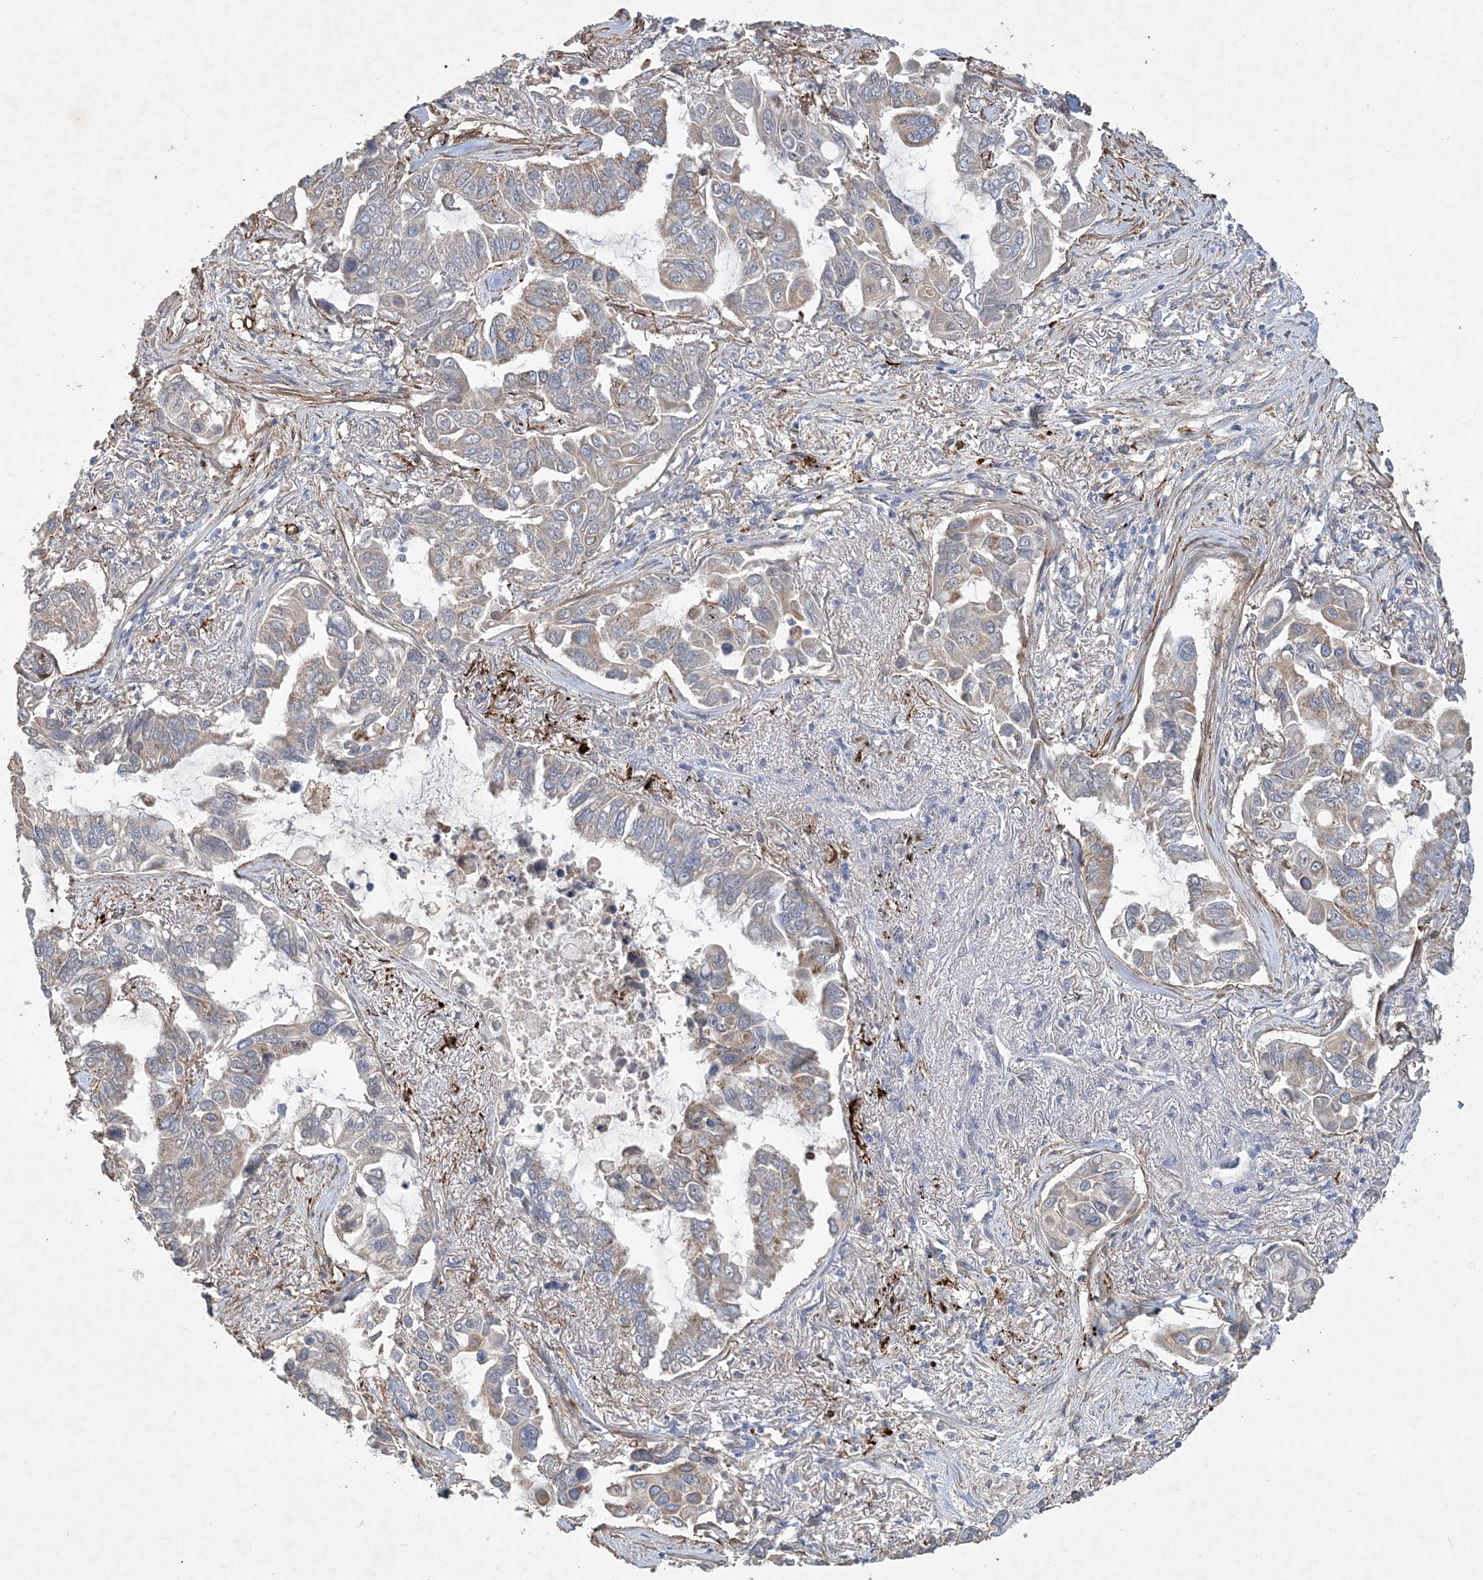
{"staining": {"intensity": "moderate", "quantity": "<25%", "location": "cytoplasmic/membranous,nuclear"}, "tissue": "lung cancer", "cell_type": "Tumor cells", "image_type": "cancer", "snomed": [{"axis": "morphology", "description": "Adenocarcinoma, NOS"}, {"axis": "topography", "description": "Lung"}], "caption": "Human lung cancer stained for a protein (brown) displays moderate cytoplasmic/membranous and nuclear positive positivity in about <25% of tumor cells.", "gene": "FEZ2", "patient": {"sex": "male", "age": 64}}